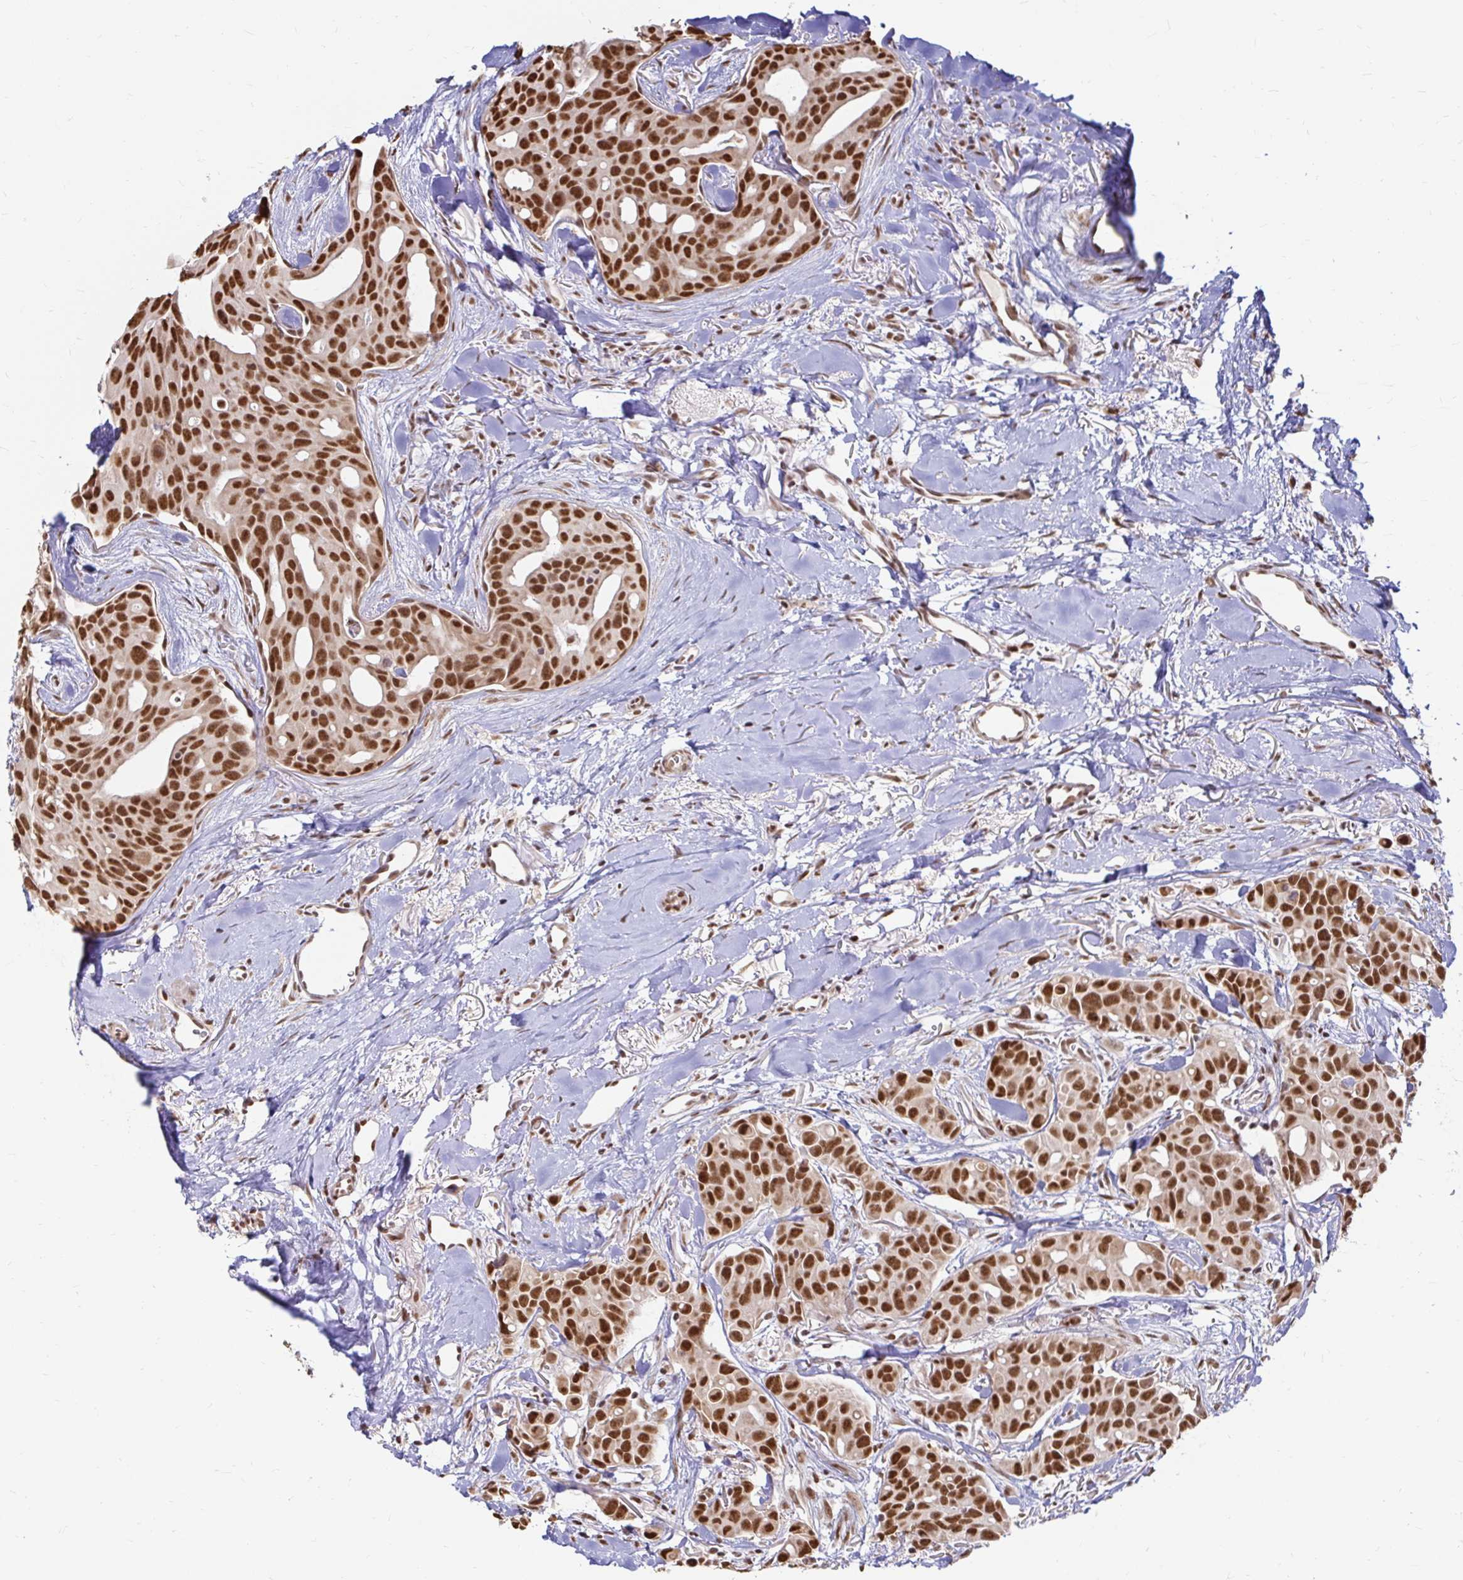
{"staining": {"intensity": "strong", "quantity": ">75%", "location": "nuclear"}, "tissue": "breast cancer", "cell_type": "Tumor cells", "image_type": "cancer", "snomed": [{"axis": "morphology", "description": "Duct carcinoma"}, {"axis": "topography", "description": "Breast"}], "caption": "Breast invasive ductal carcinoma stained with a protein marker reveals strong staining in tumor cells.", "gene": "HNRNPU", "patient": {"sex": "female", "age": 54}}